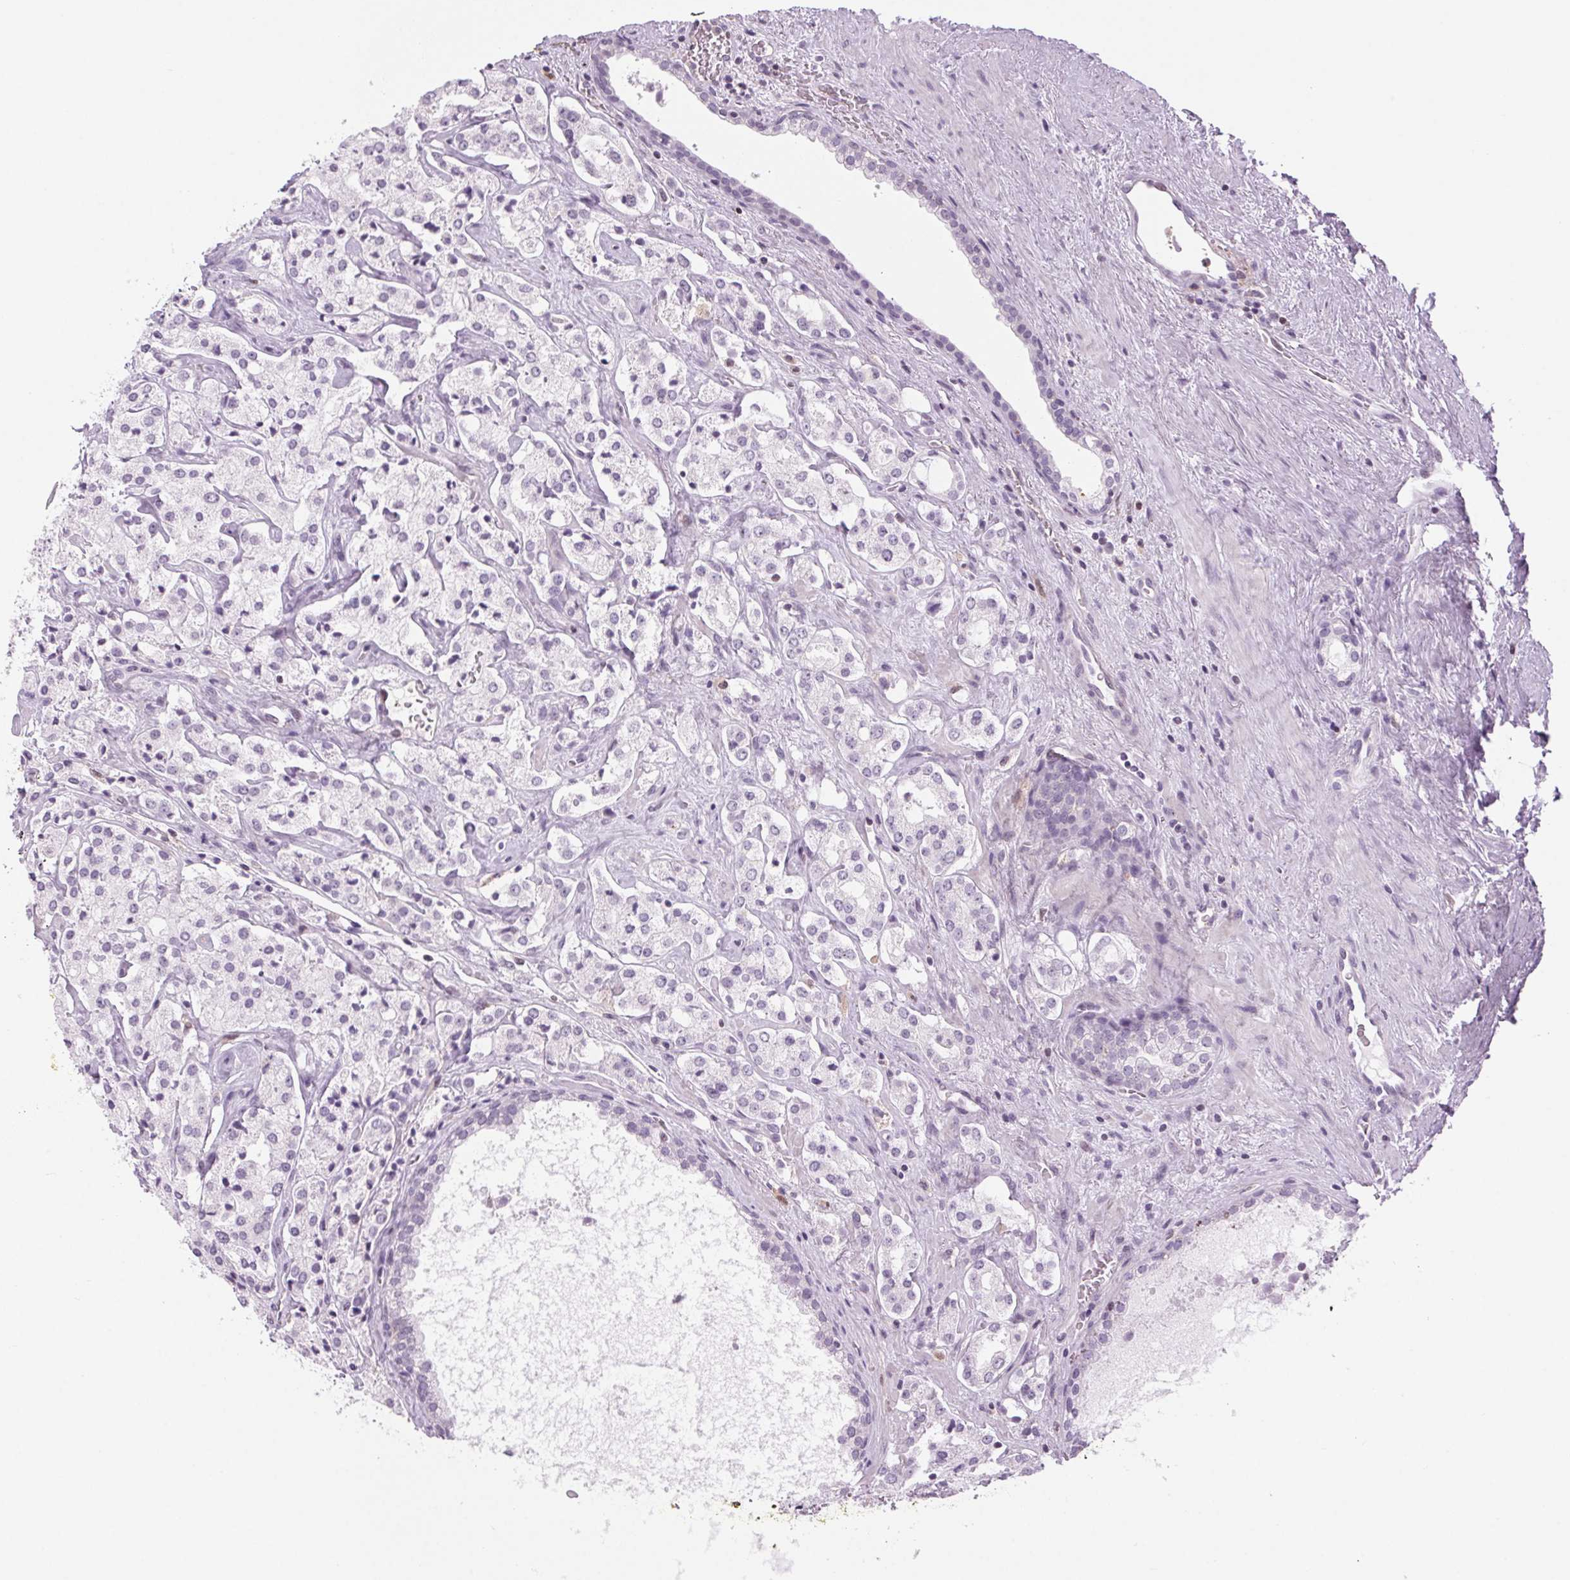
{"staining": {"intensity": "negative", "quantity": "none", "location": "none"}, "tissue": "prostate cancer", "cell_type": "Tumor cells", "image_type": "cancer", "snomed": [{"axis": "morphology", "description": "Adenocarcinoma, NOS"}, {"axis": "topography", "description": "Prostate"}], "caption": "Micrograph shows no protein expression in tumor cells of prostate adenocarcinoma tissue.", "gene": "SLC6A19", "patient": {"sex": "male", "age": 66}}